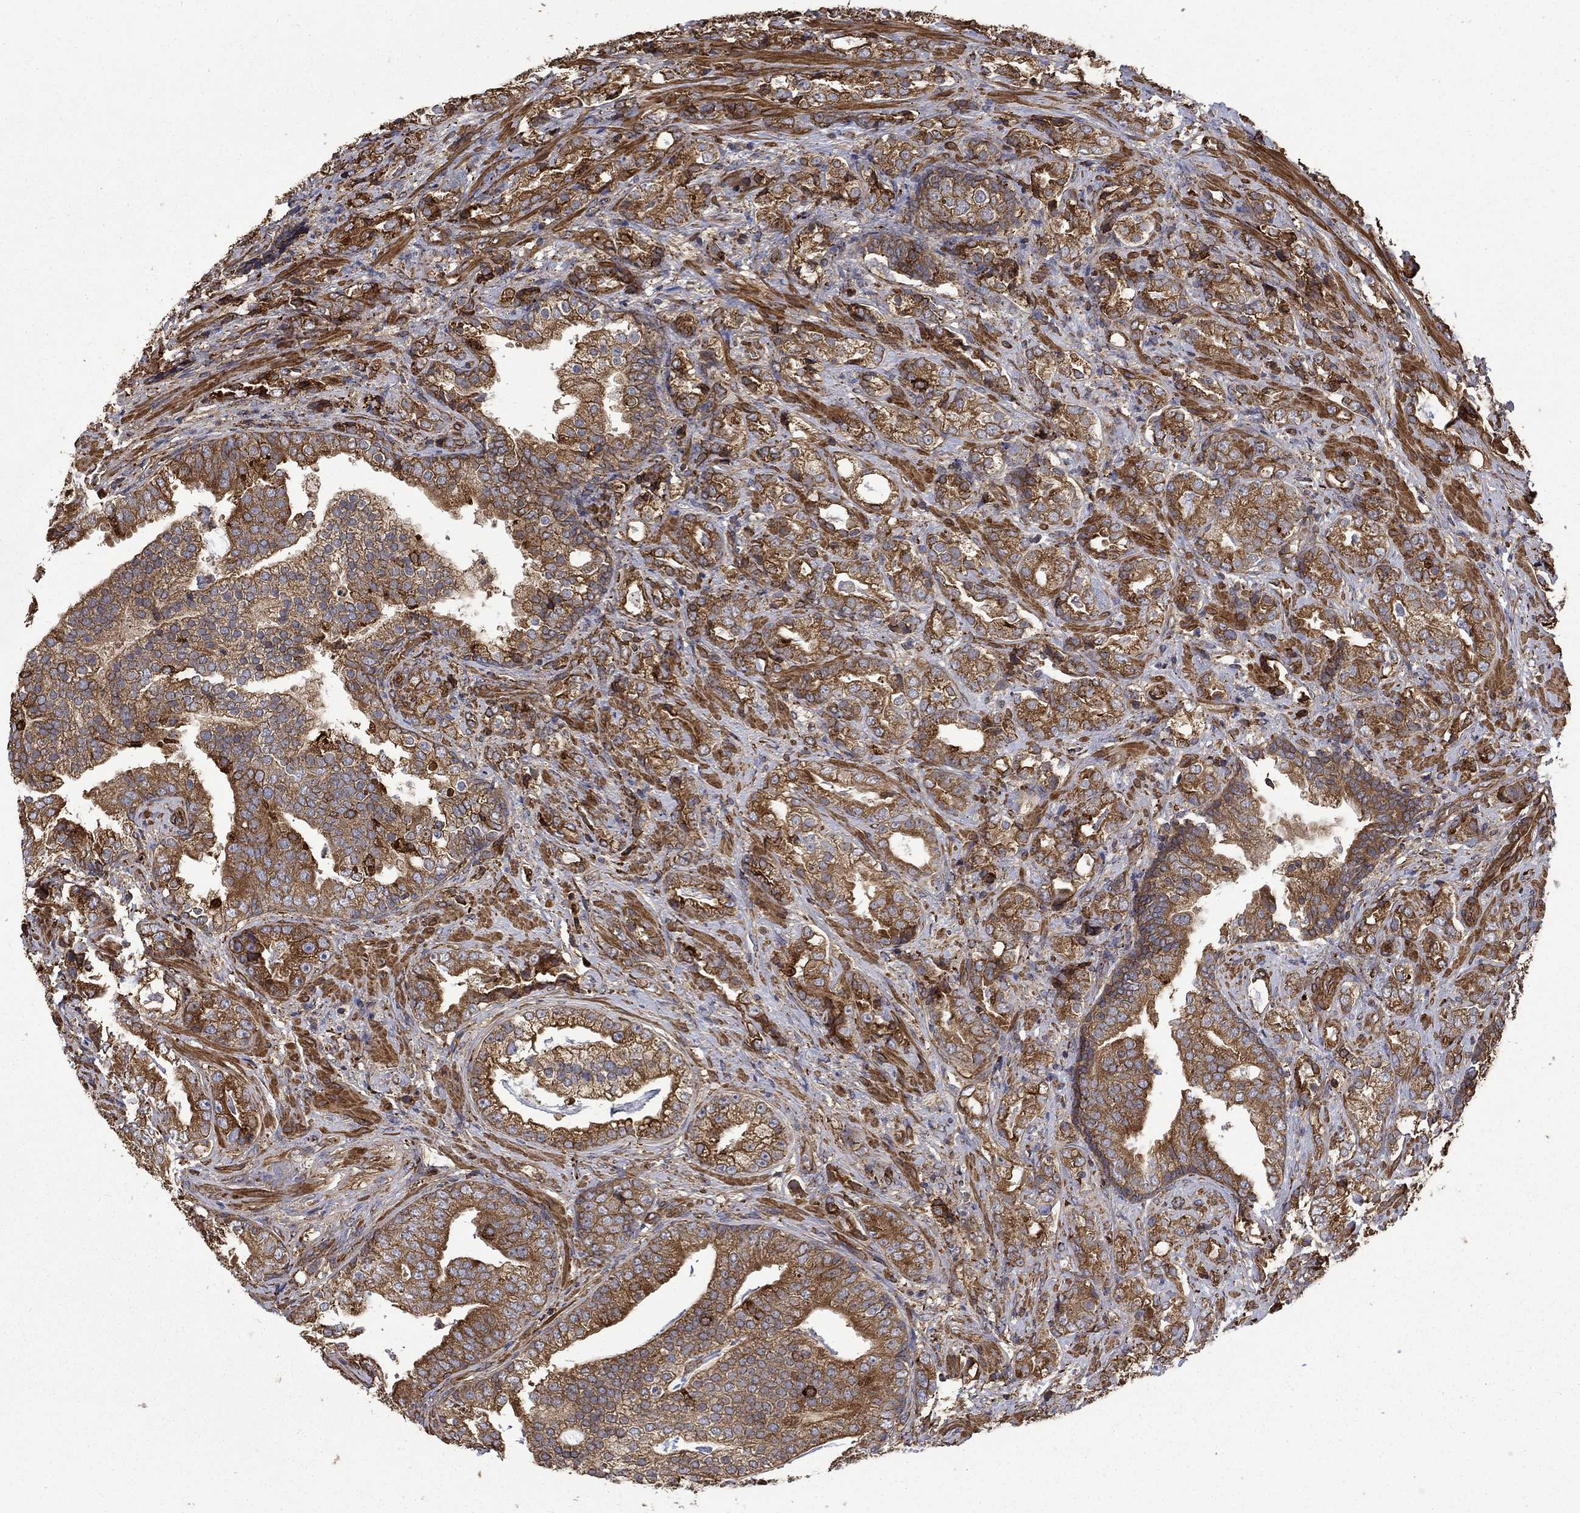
{"staining": {"intensity": "moderate", "quantity": ">75%", "location": "cytoplasmic/membranous"}, "tissue": "prostate cancer", "cell_type": "Tumor cells", "image_type": "cancer", "snomed": [{"axis": "morphology", "description": "Adenocarcinoma, NOS"}, {"axis": "topography", "description": "Prostate"}], "caption": "Brown immunohistochemical staining in prostate cancer exhibits moderate cytoplasmic/membranous expression in approximately >75% of tumor cells. (Brightfield microscopy of DAB IHC at high magnification).", "gene": "CUTC", "patient": {"sex": "male", "age": 57}}